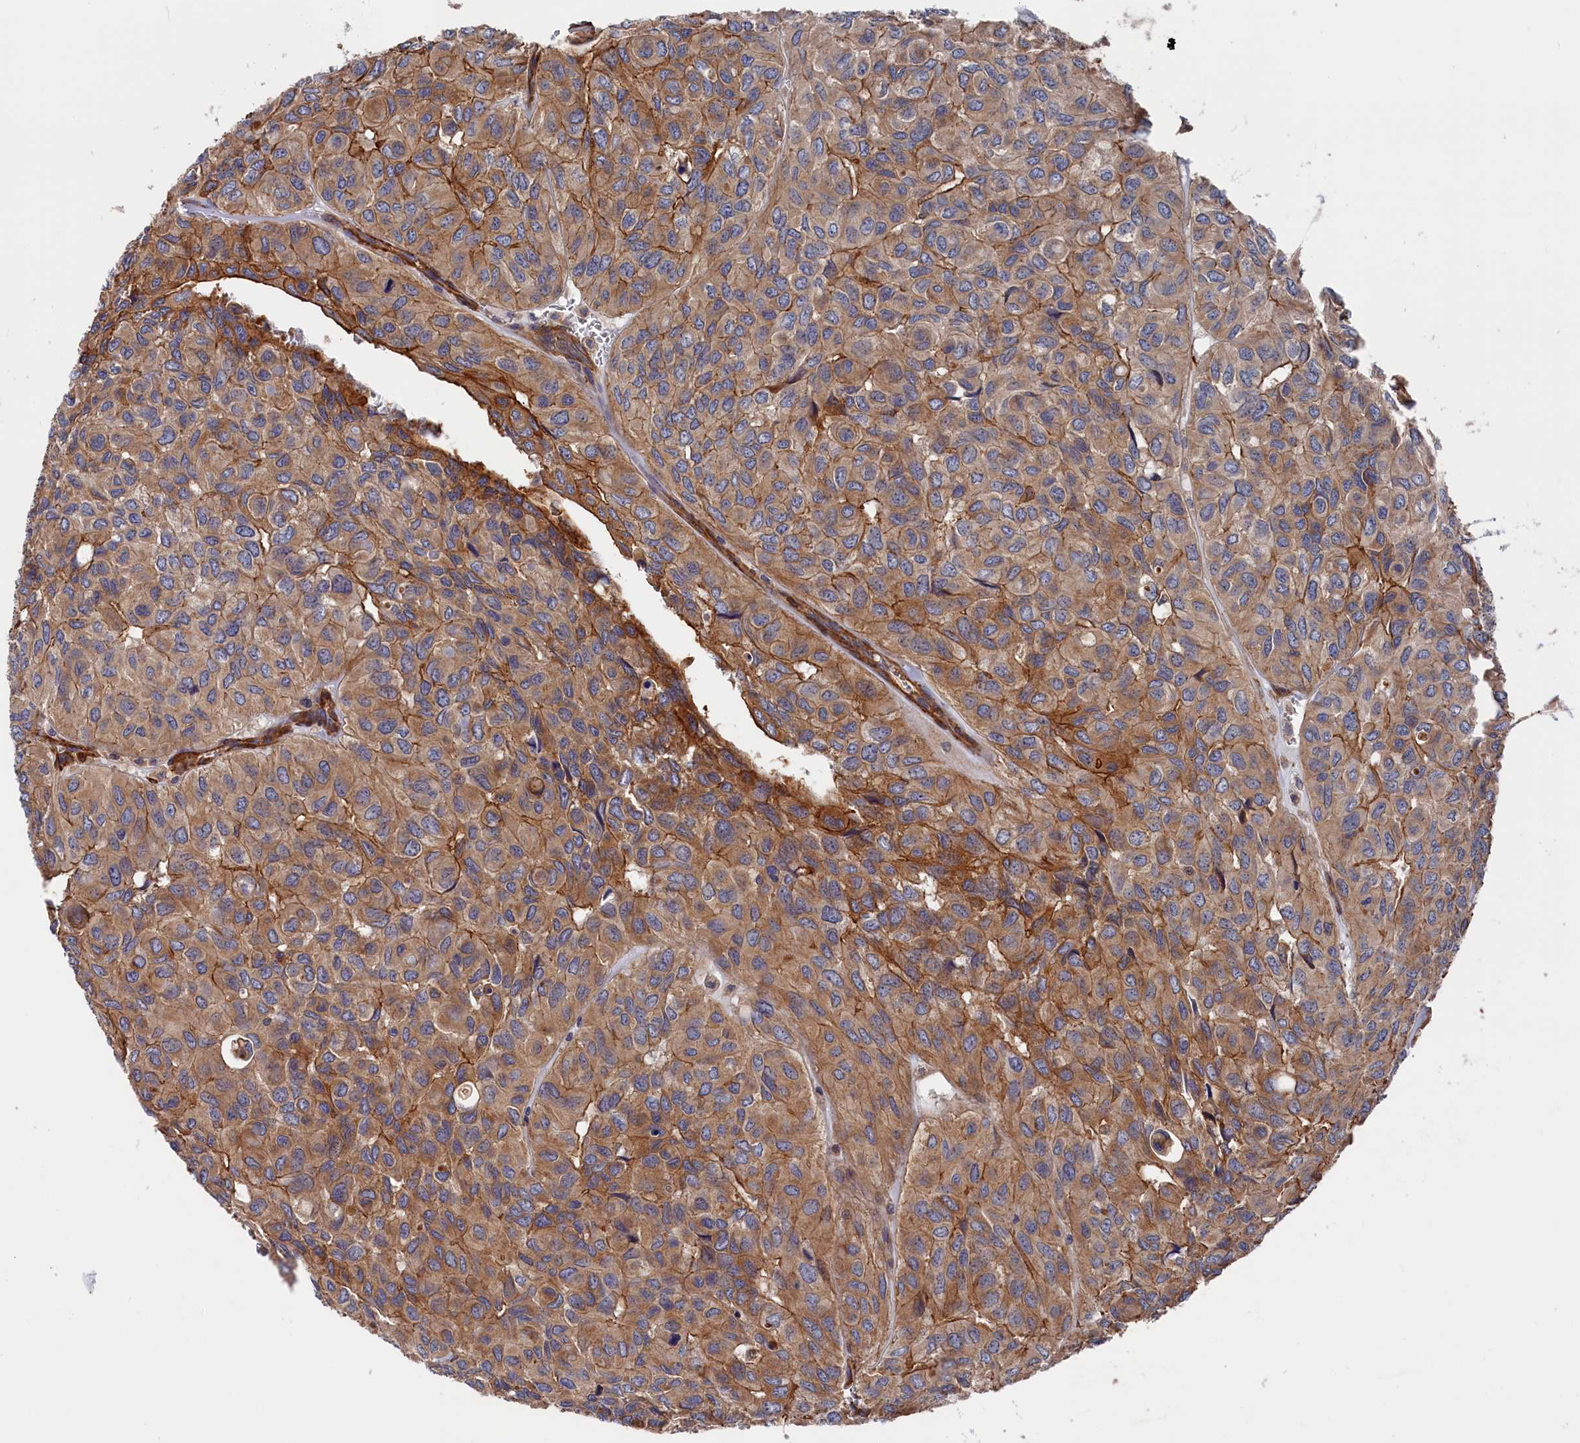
{"staining": {"intensity": "moderate", "quantity": ">75%", "location": "cytoplasmic/membranous"}, "tissue": "head and neck cancer", "cell_type": "Tumor cells", "image_type": "cancer", "snomed": [{"axis": "morphology", "description": "Adenocarcinoma, NOS"}, {"axis": "topography", "description": "Salivary gland, NOS"}, {"axis": "topography", "description": "Head-Neck"}], "caption": "Human adenocarcinoma (head and neck) stained with a brown dye exhibits moderate cytoplasmic/membranous positive expression in approximately >75% of tumor cells.", "gene": "LDHD", "patient": {"sex": "female", "age": 76}}